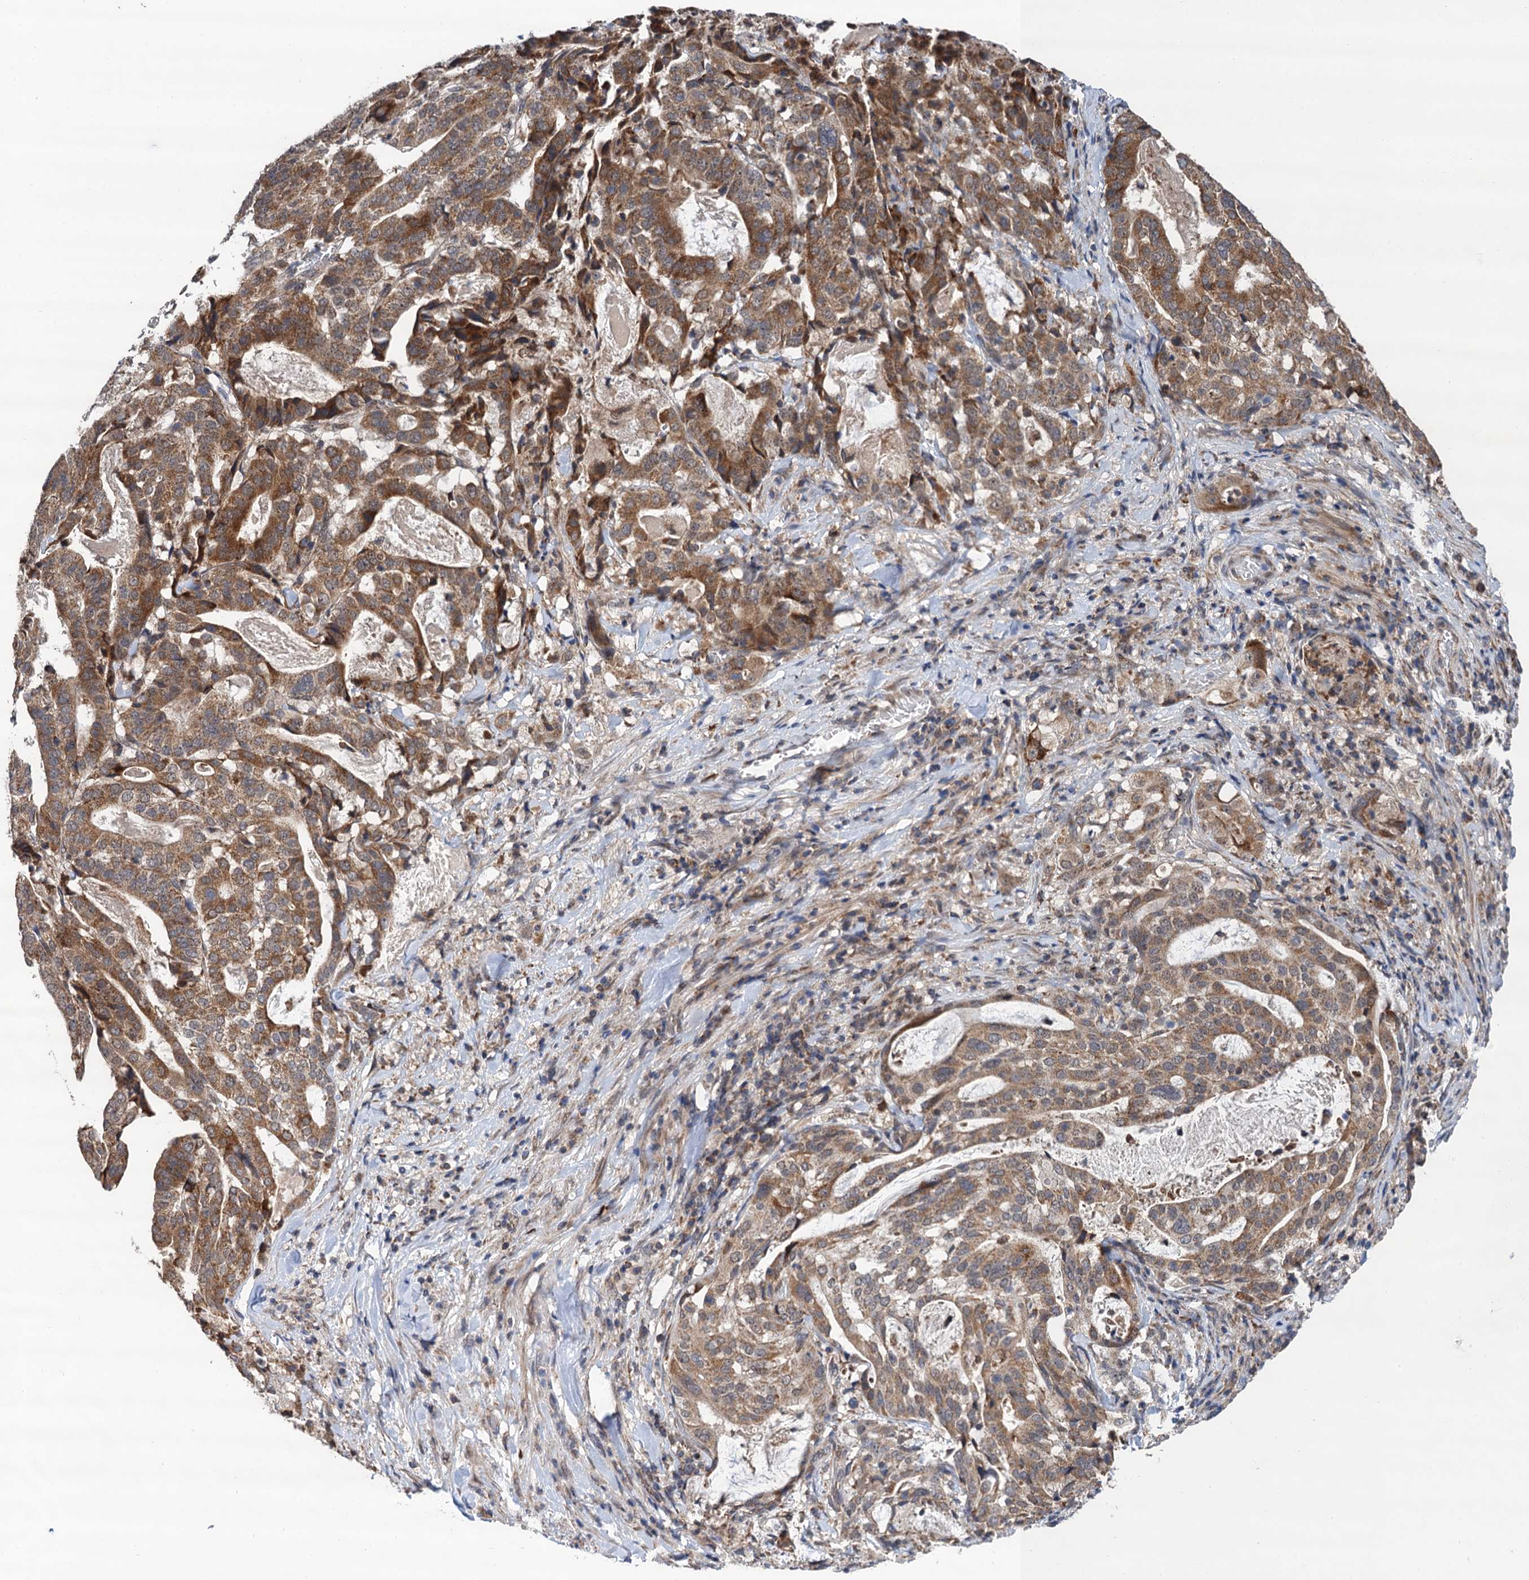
{"staining": {"intensity": "moderate", "quantity": ">75%", "location": "cytoplasmic/membranous"}, "tissue": "stomach cancer", "cell_type": "Tumor cells", "image_type": "cancer", "snomed": [{"axis": "morphology", "description": "Adenocarcinoma, NOS"}, {"axis": "topography", "description": "Stomach"}], "caption": "Stomach cancer (adenocarcinoma) stained with IHC displays moderate cytoplasmic/membranous positivity in approximately >75% of tumor cells.", "gene": "CMPK2", "patient": {"sex": "male", "age": 48}}